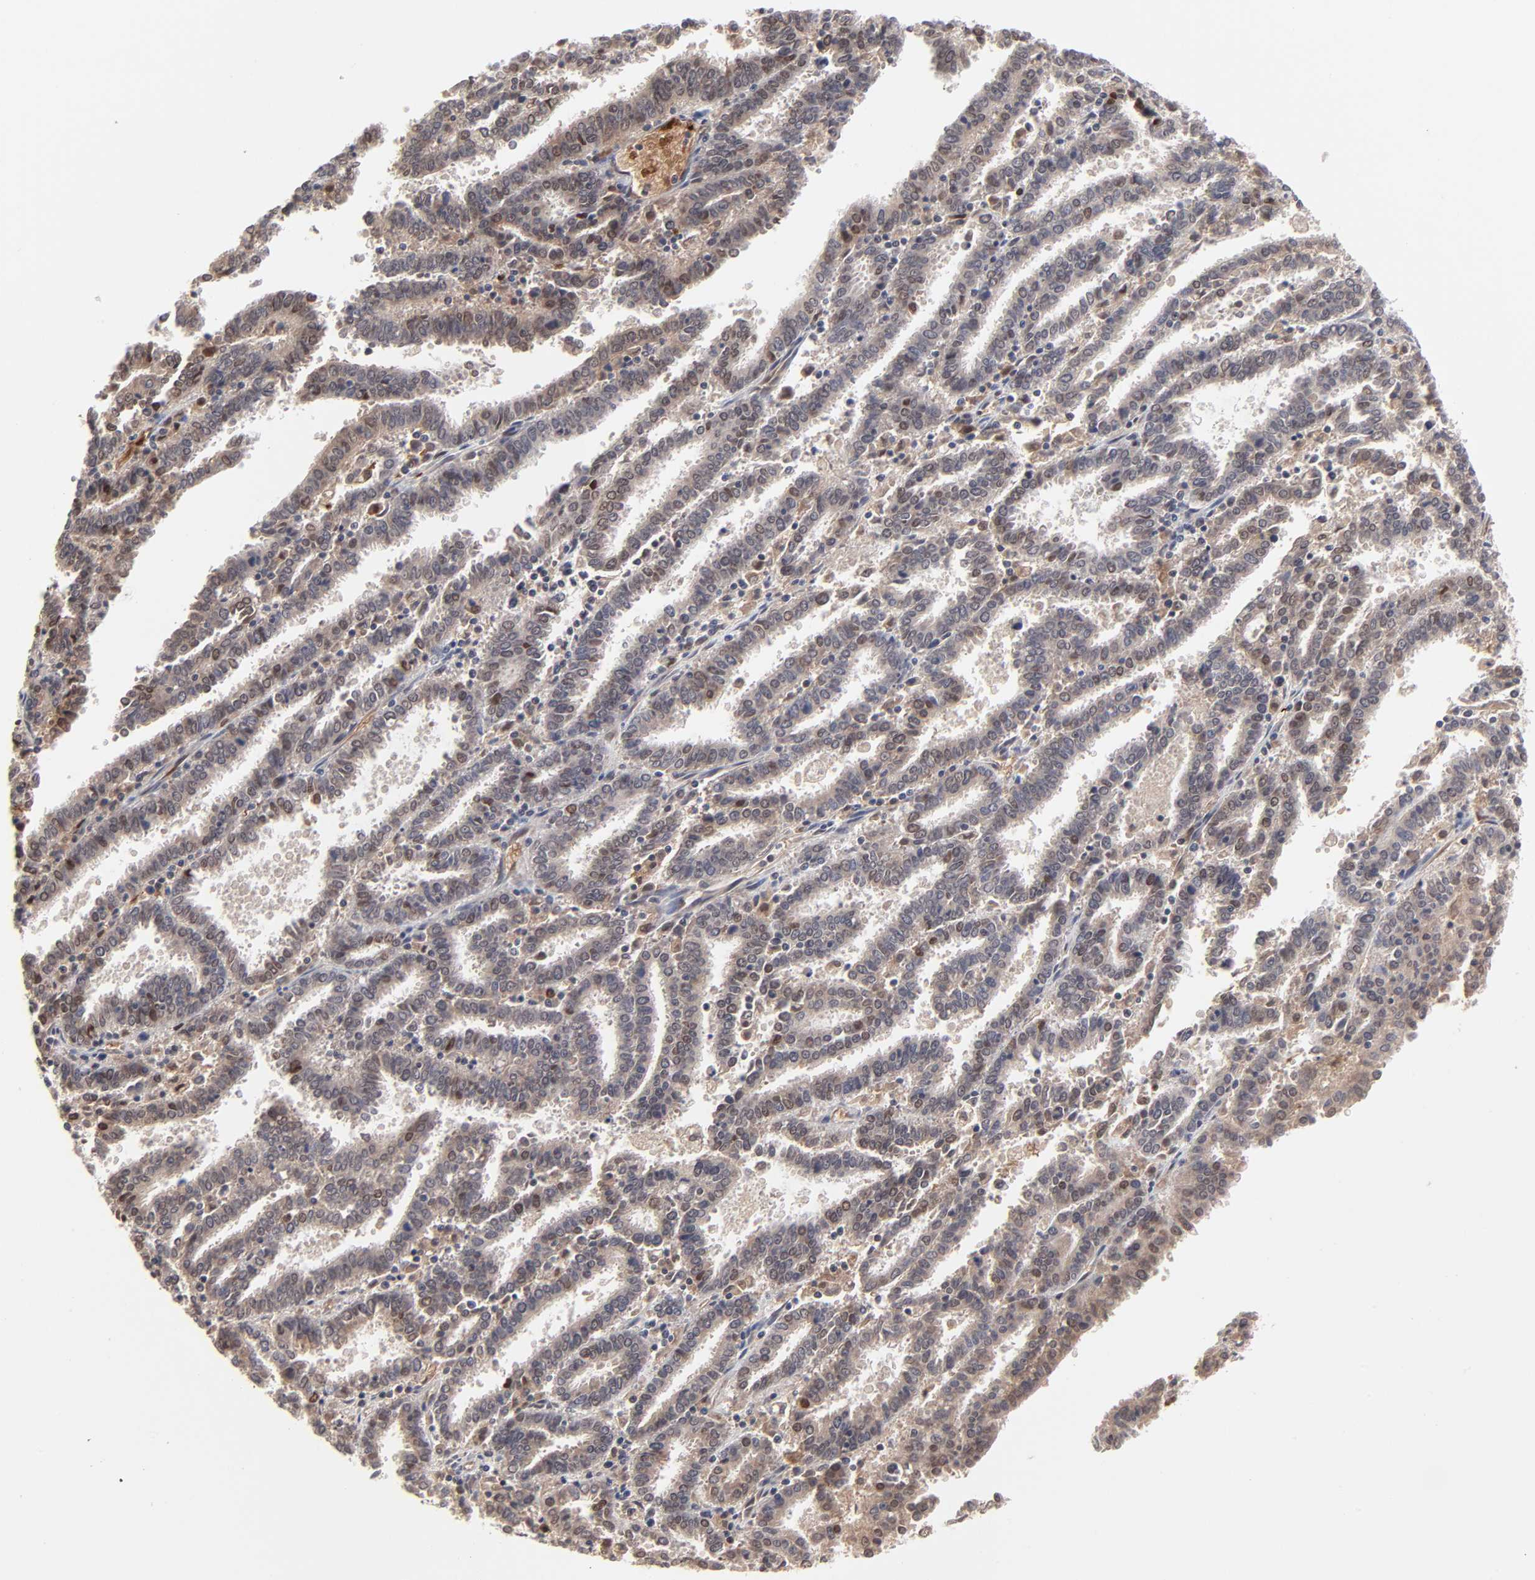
{"staining": {"intensity": "weak", "quantity": ">75%", "location": "cytoplasmic/membranous"}, "tissue": "endometrial cancer", "cell_type": "Tumor cells", "image_type": "cancer", "snomed": [{"axis": "morphology", "description": "Adenocarcinoma, NOS"}, {"axis": "topography", "description": "Uterus"}], "caption": "A low amount of weak cytoplasmic/membranous positivity is present in approximately >75% of tumor cells in endometrial cancer tissue.", "gene": "CASP10", "patient": {"sex": "female", "age": 83}}